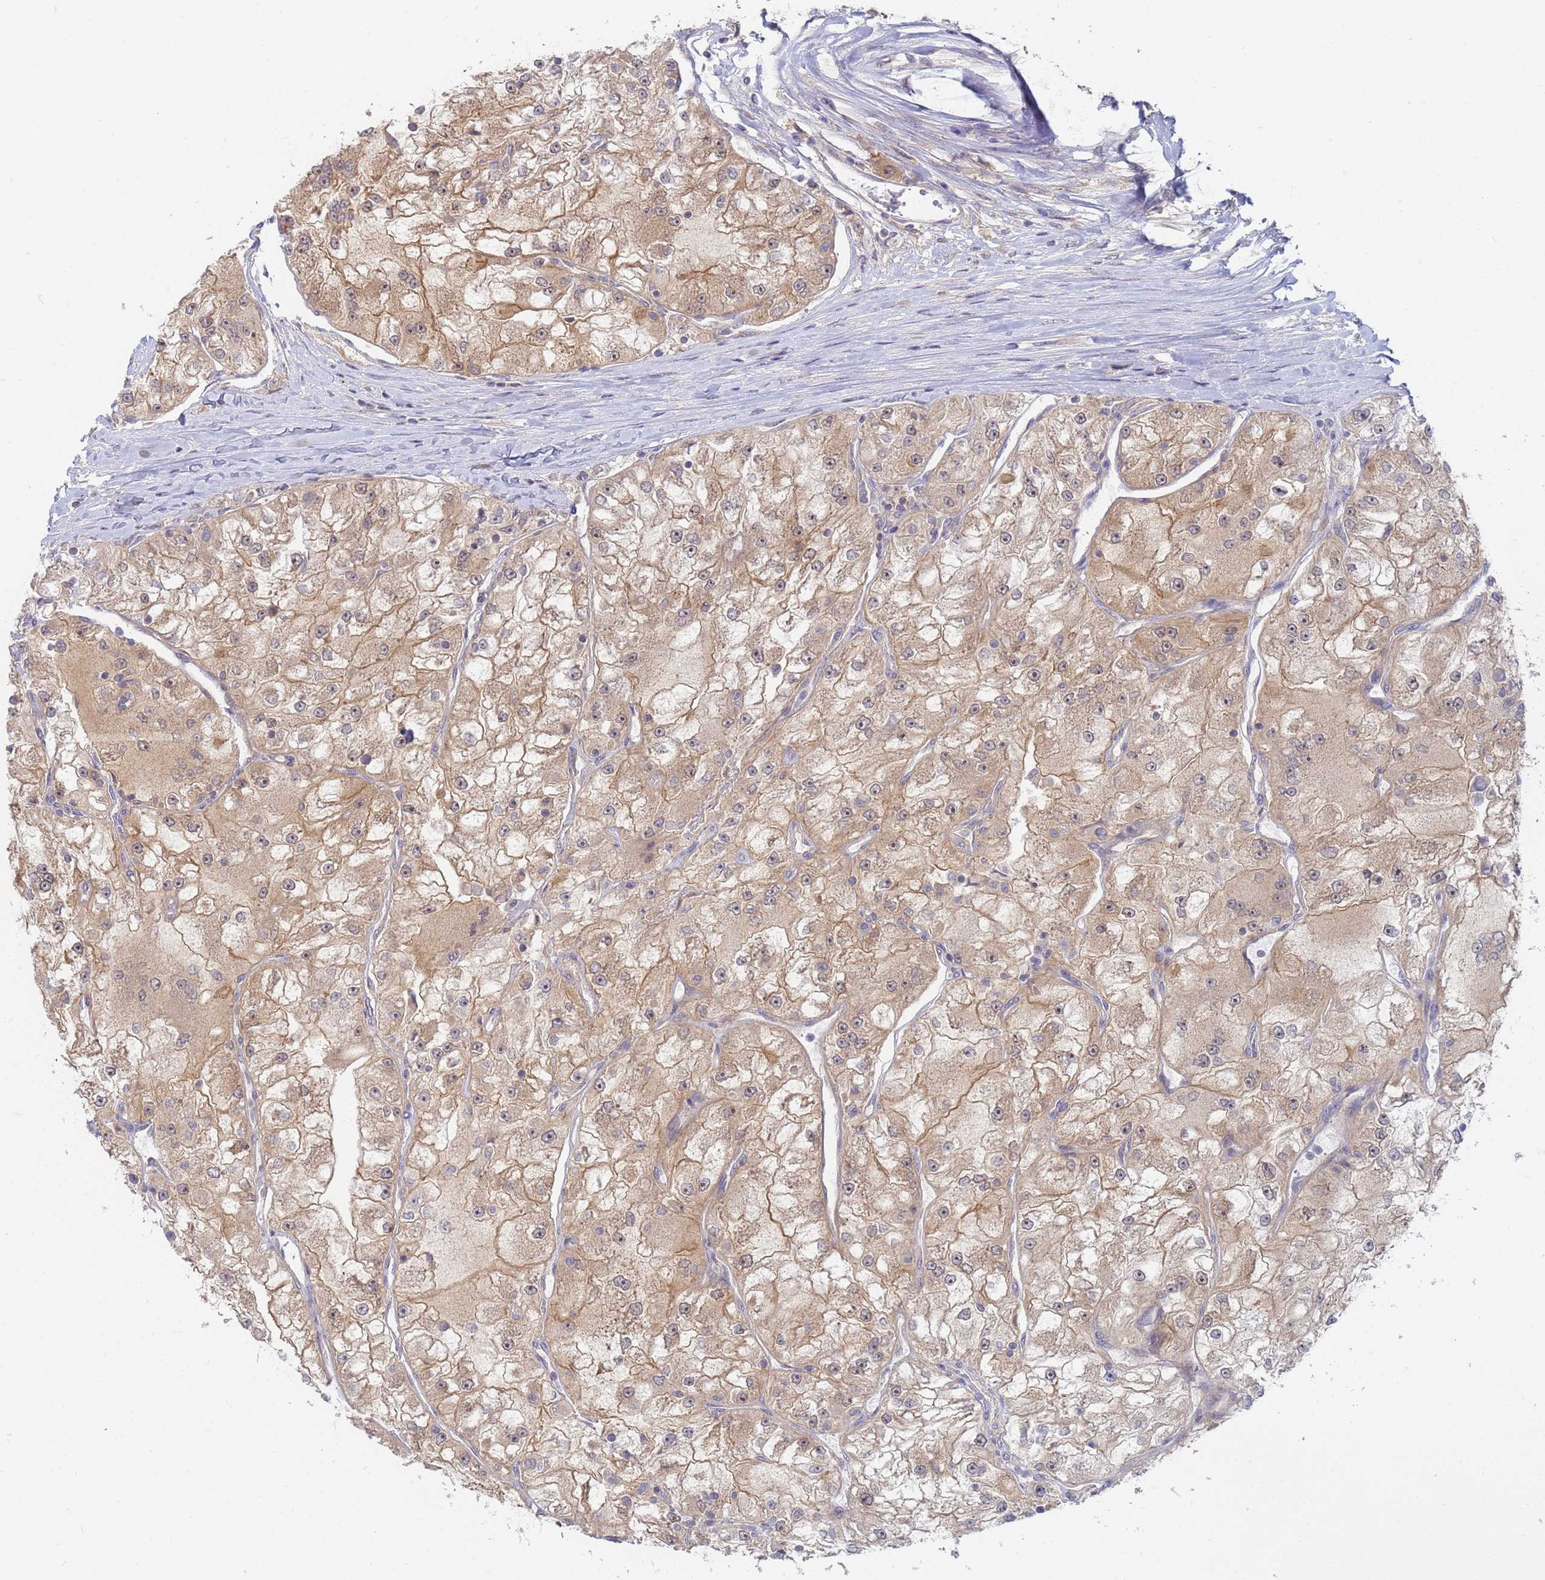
{"staining": {"intensity": "weak", "quantity": ">75%", "location": "cytoplasmic/membranous"}, "tissue": "renal cancer", "cell_type": "Tumor cells", "image_type": "cancer", "snomed": [{"axis": "morphology", "description": "Adenocarcinoma, NOS"}, {"axis": "topography", "description": "Kidney"}], "caption": "Adenocarcinoma (renal) stained for a protein demonstrates weak cytoplasmic/membranous positivity in tumor cells.", "gene": "SHARPIN", "patient": {"sex": "female", "age": 72}}